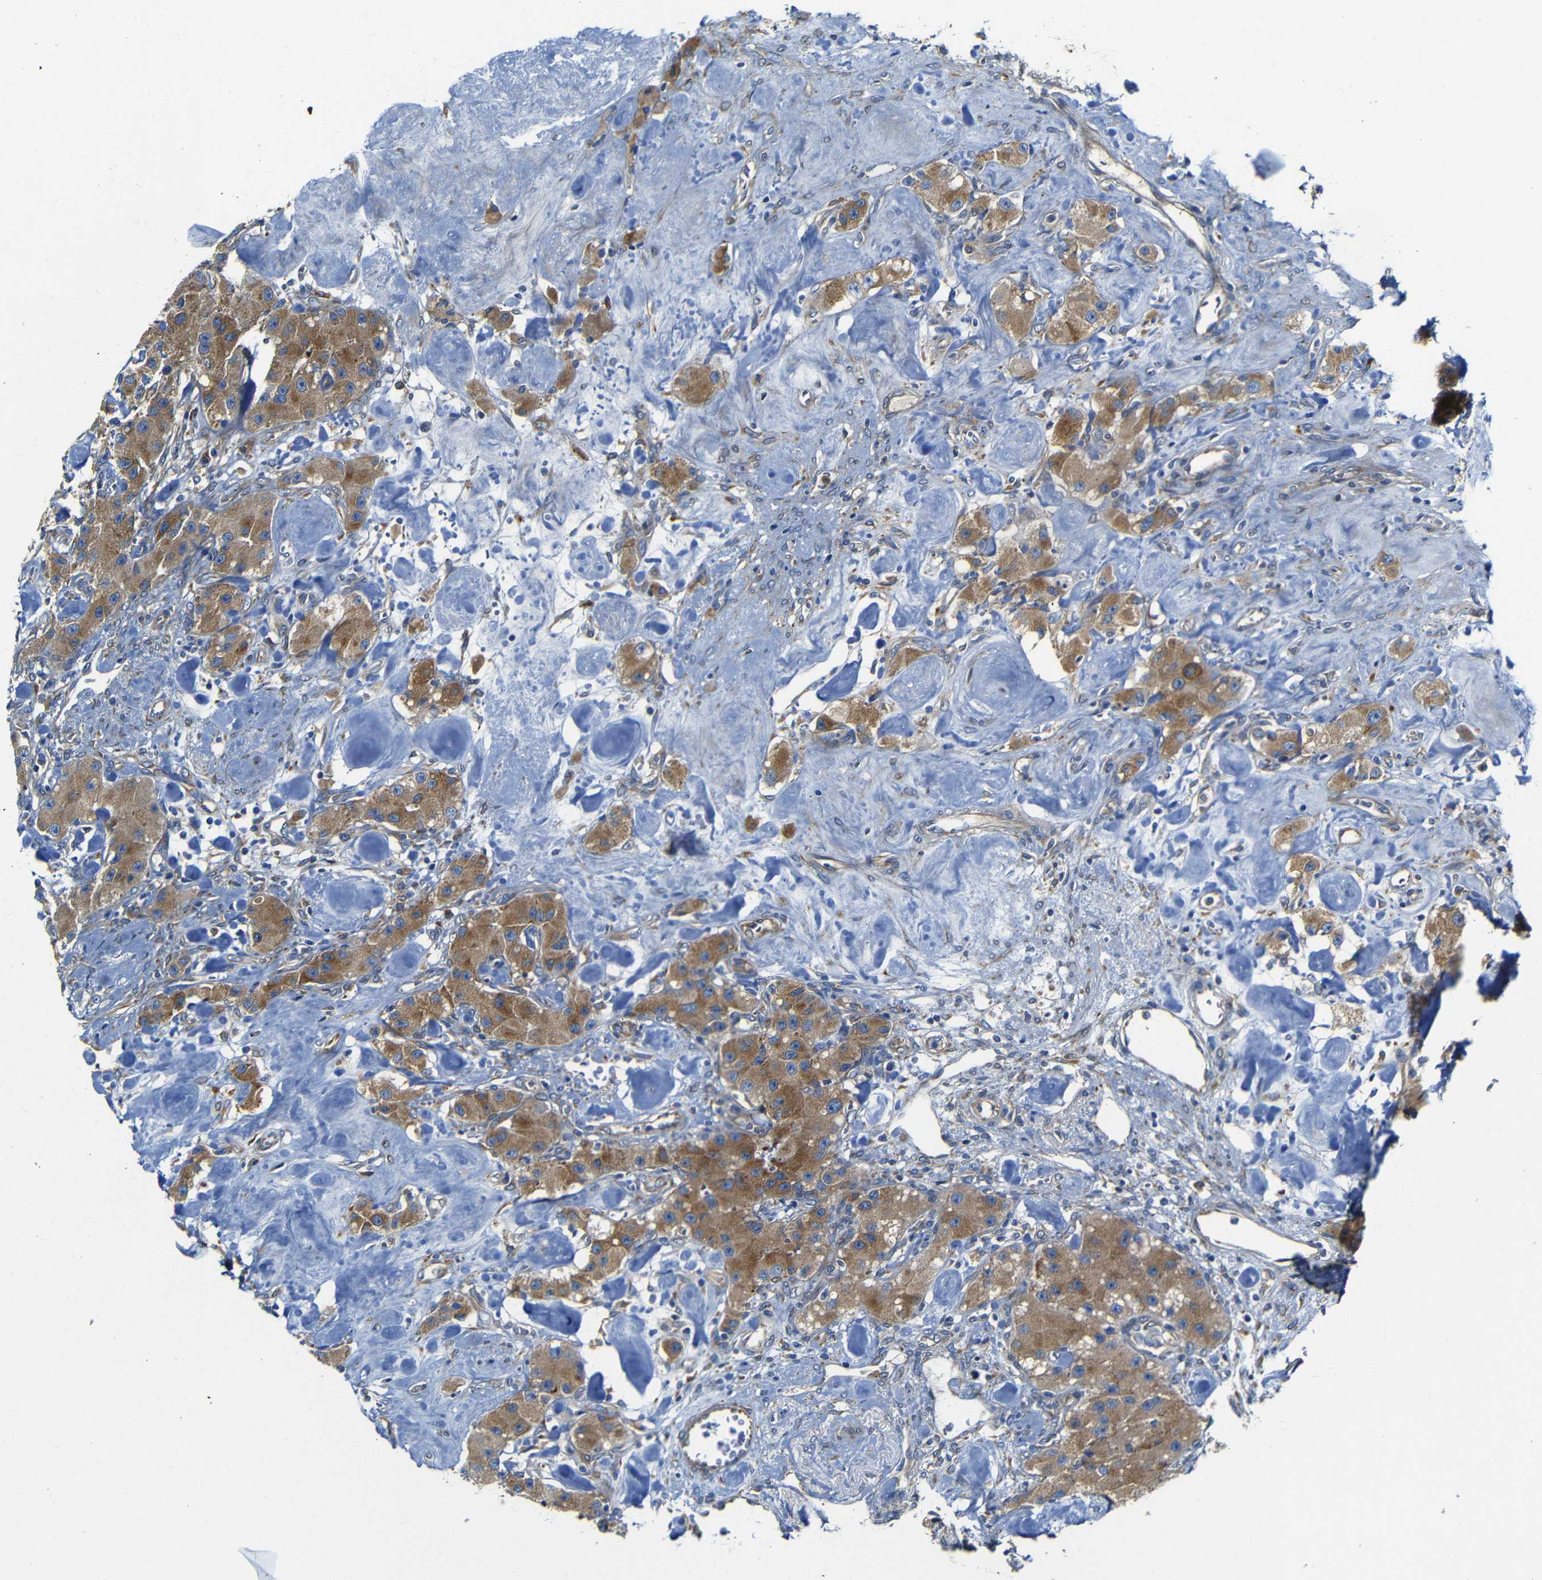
{"staining": {"intensity": "moderate", "quantity": ">75%", "location": "cytoplasmic/membranous"}, "tissue": "carcinoid", "cell_type": "Tumor cells", "image_type": "cancer", "snomed": [{"axis": "morphology", "description": "Carcinoid, malignant, NOS"}, {"axis": "topography", "description": "Pancreas"}], "caption": "Immunohistochemical staining of human carcinoid (malignant) demonstrates medium levels of moderate cytoplasmic/membranous positivity in approximately >75% of tumor cells. The protein of interest is shown in brown color, while the nuclei are stained blue.", "gene": "CLCC1", "patient": {"sex": "male", "age": 41}}